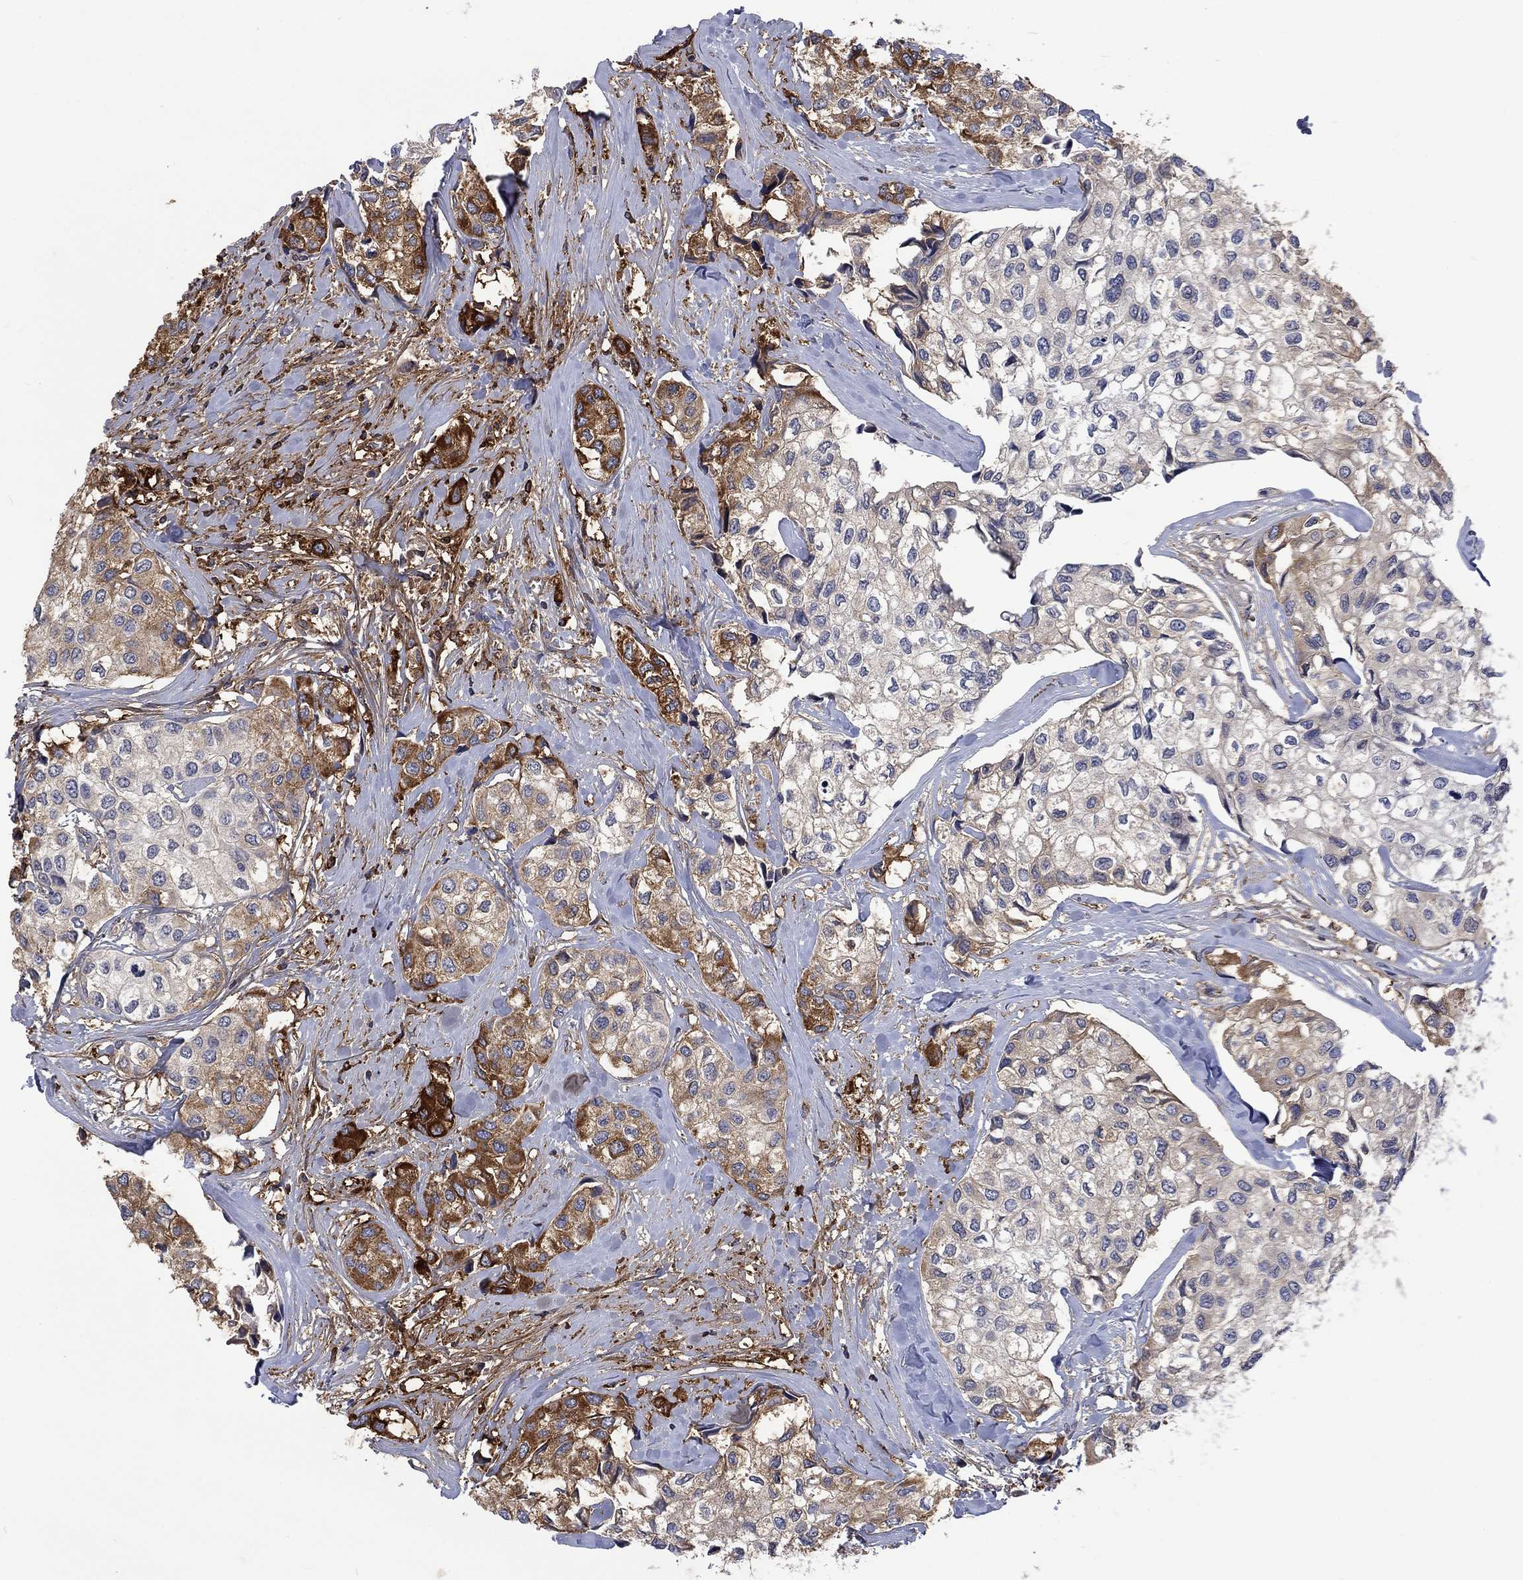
{"staining": {"intensity": "moderate", "quantity": "<25%", "location": "cytoplasmic/membranous"}, "tissue": "urothelial cancer", "cell_type": "Tumor cells", "image_type": "cancer", "snomed": [{"axis": "morphology", "description": "Urothelial carcinoma, High grade"}, {"axis": "topography", "description": "Urinary bladder"}], "caption": "Brown immunohistochemical staining in high-grade urothelial carcinoma reveals moderate cytoplasmic/membranous expression in approximately <25% of tumor cells.", "gene": "VCAN", "patient": {"sex": "male", "age": 73}}